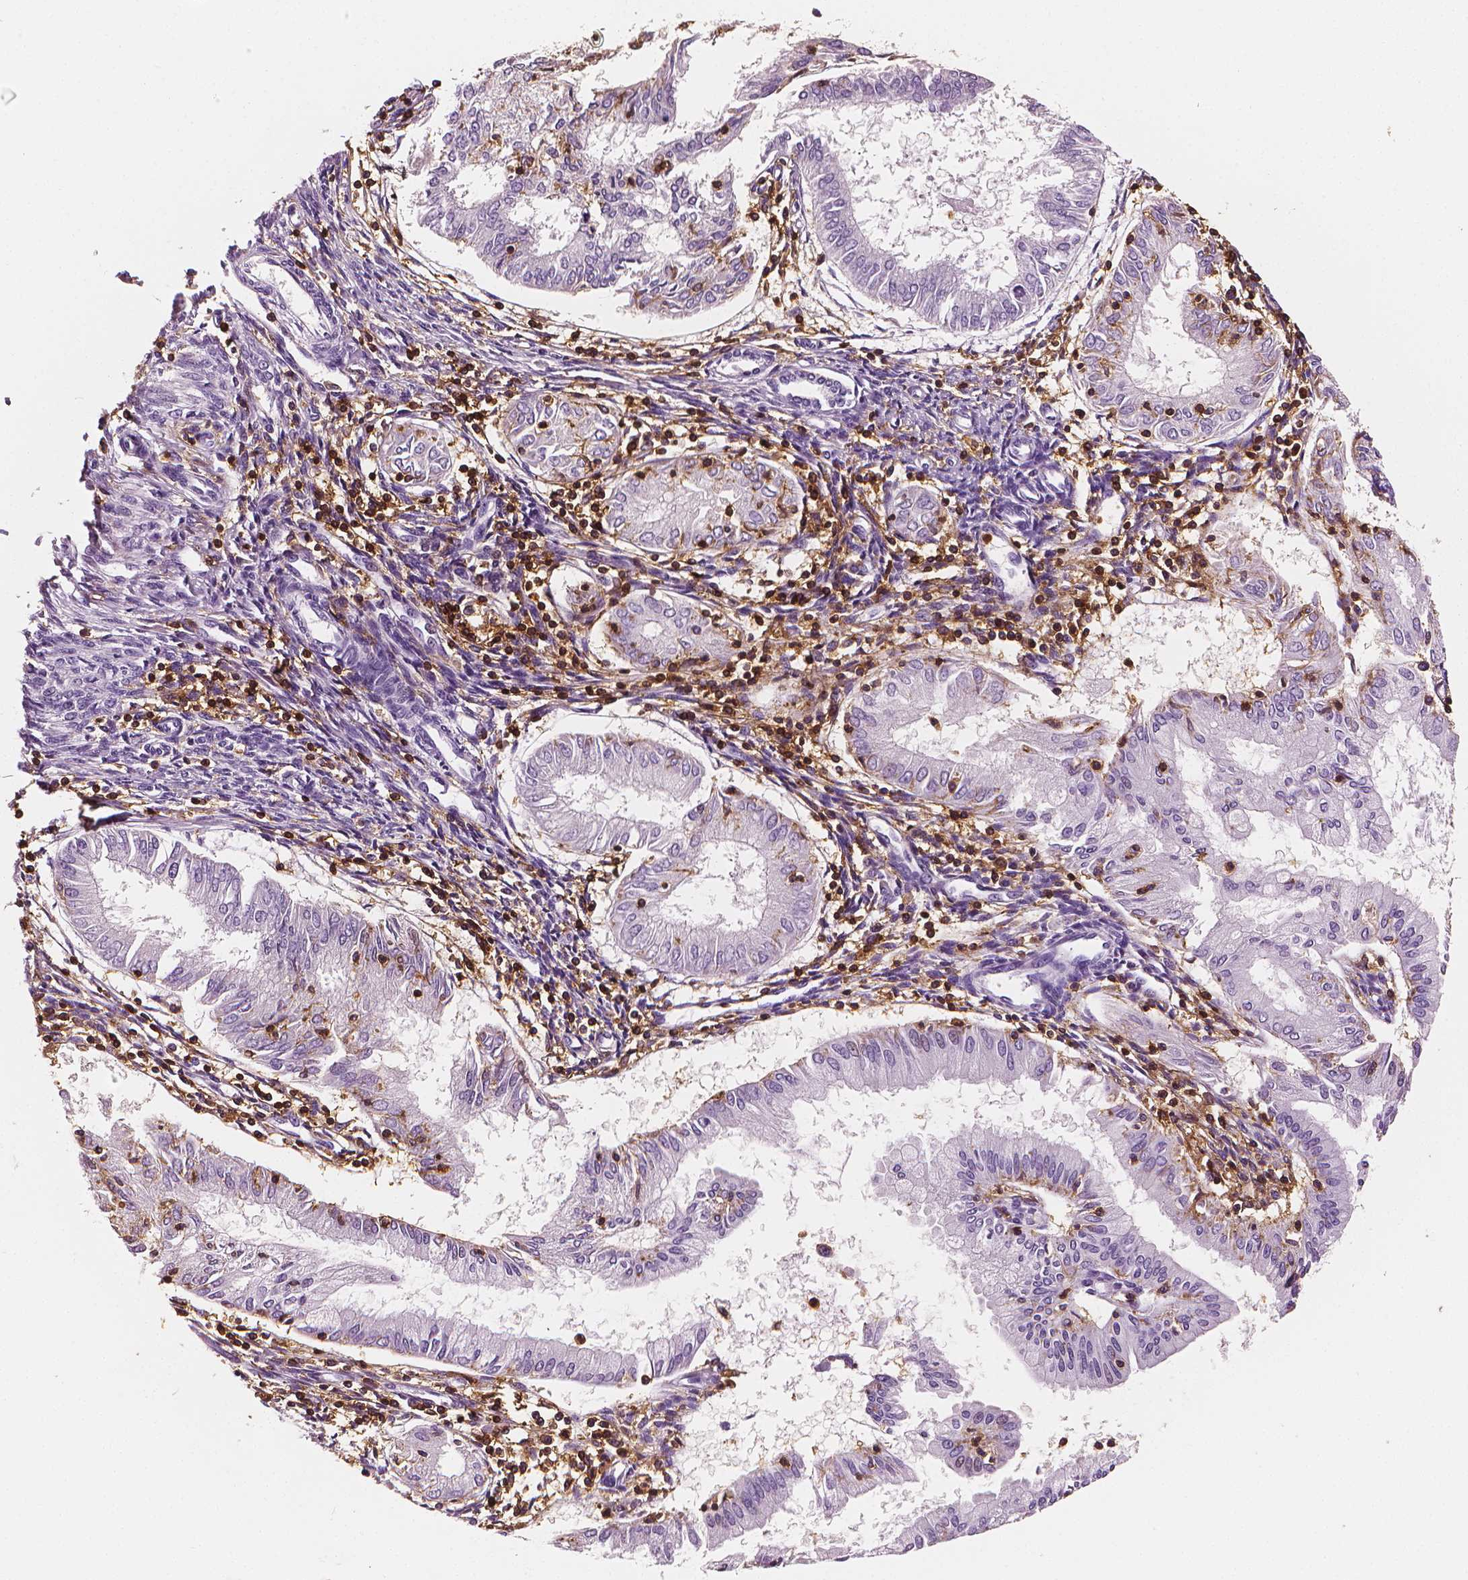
{"staining": {"intensity": "negative", "quantity": "none", "location": "none"}, "tissue": "endometrial cancer", "cell_type": "Tumor cells", "image_type": "cancer", "snomed": [{"axis": "morphology", "description": "Adenocarcinoma, NOS"}, {"axis": "topography", "description": "Endometrium"}], "caption": "This is an IHC histopathology image of endometrial cancer. There is no positivity in tumor cells.", "gene": "PTPRC", "patient": {"sex": "female", "age": 68}}